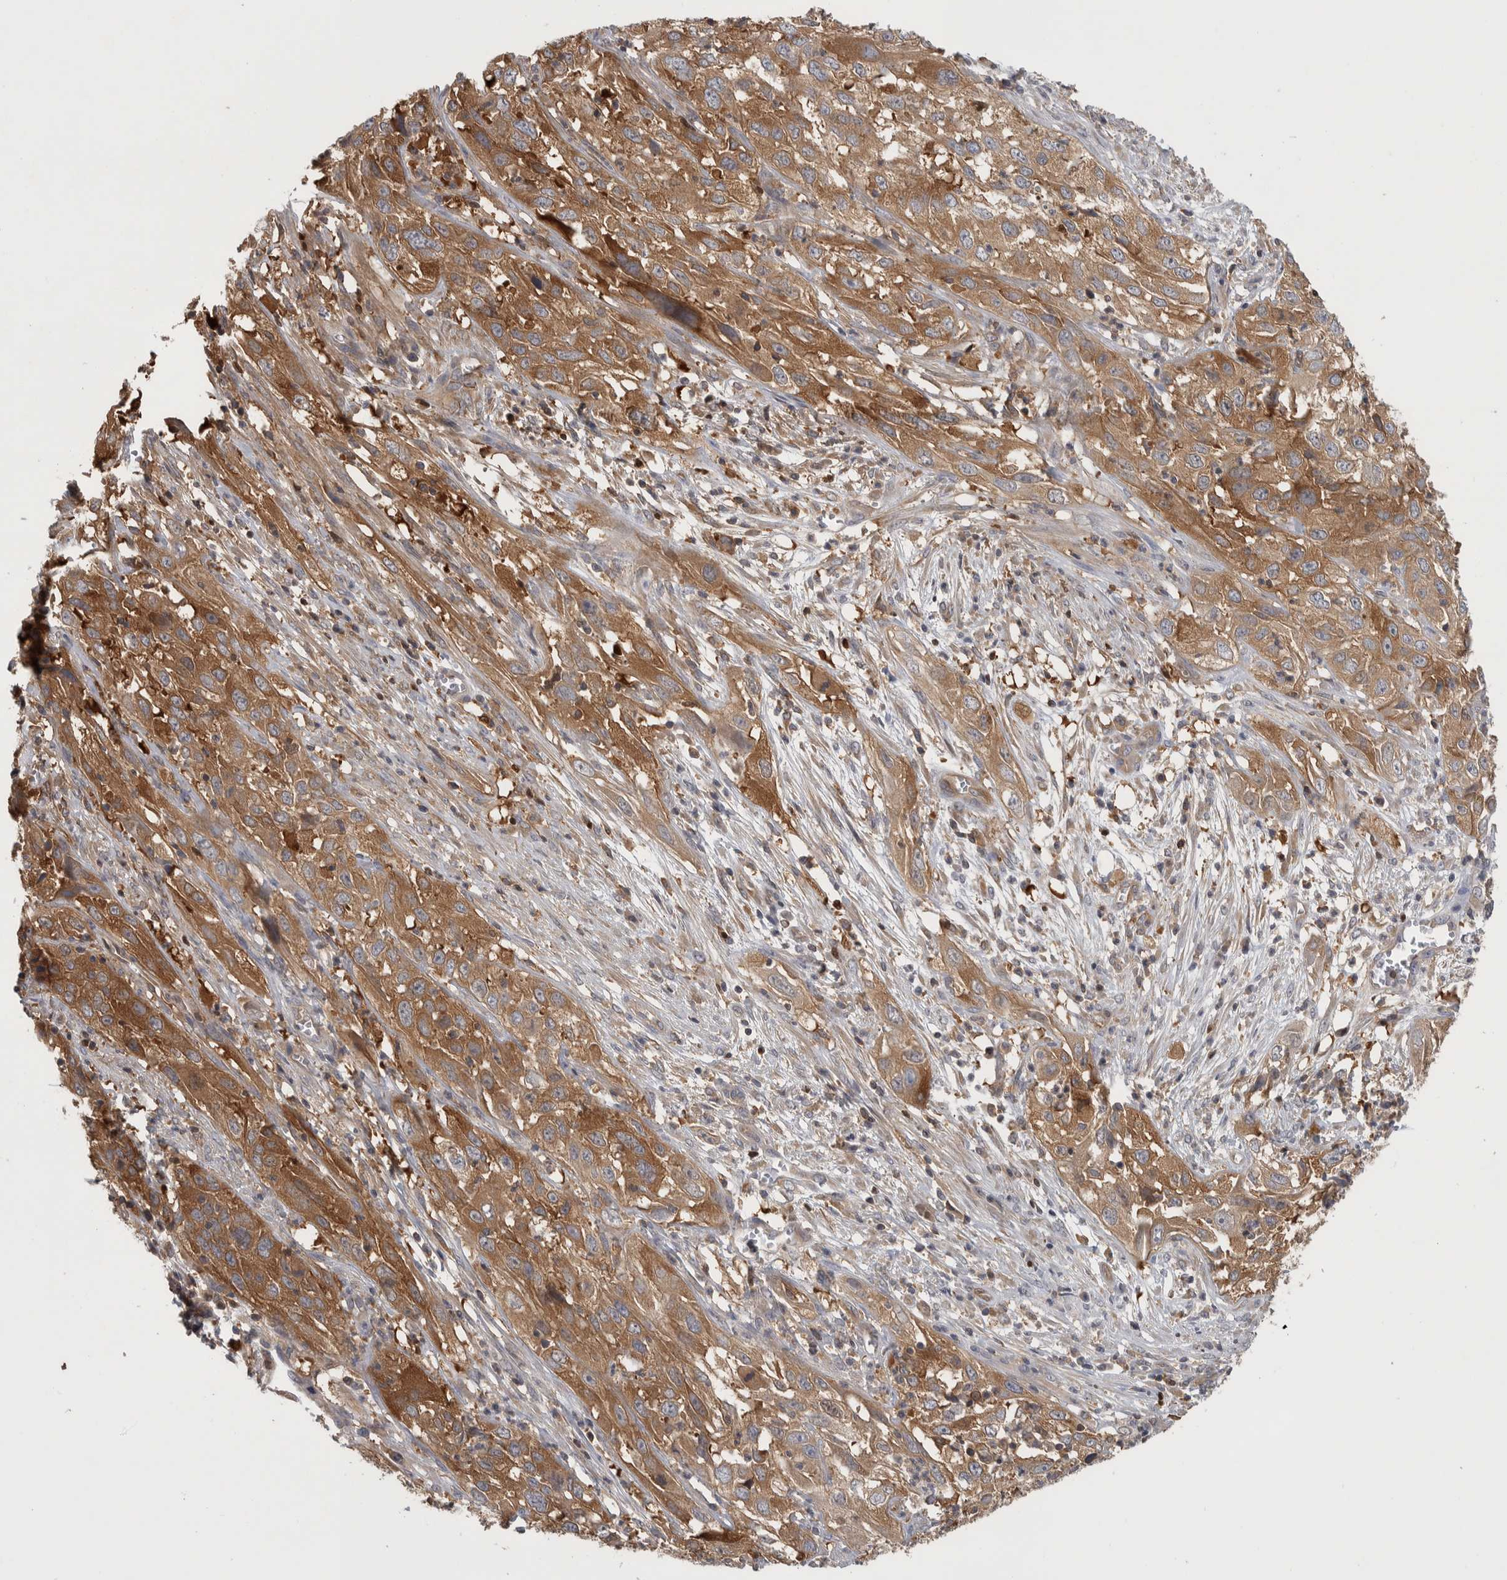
{"staining": {"intensity": "strong", "quantity": ">75%", "location": "cytoplasmic/membranous"}, "tissue": "cervical cancer", "cell_type": "Tumor cells", "image_type": "cancer", "snomed": [{"axis": "morphology", "description": "Squamous cell carcinoma, NOS"}, {"axis": "topography", "description": "Cervix"}], "caption": "Protein staining of squamous cell carcinoma (cervical) tissue displays strong cytoplasmic/membranous expression in about >75% of tumor cells.", "gene": "NFKB2", "patient": {"sex": "female", "age": 32}}